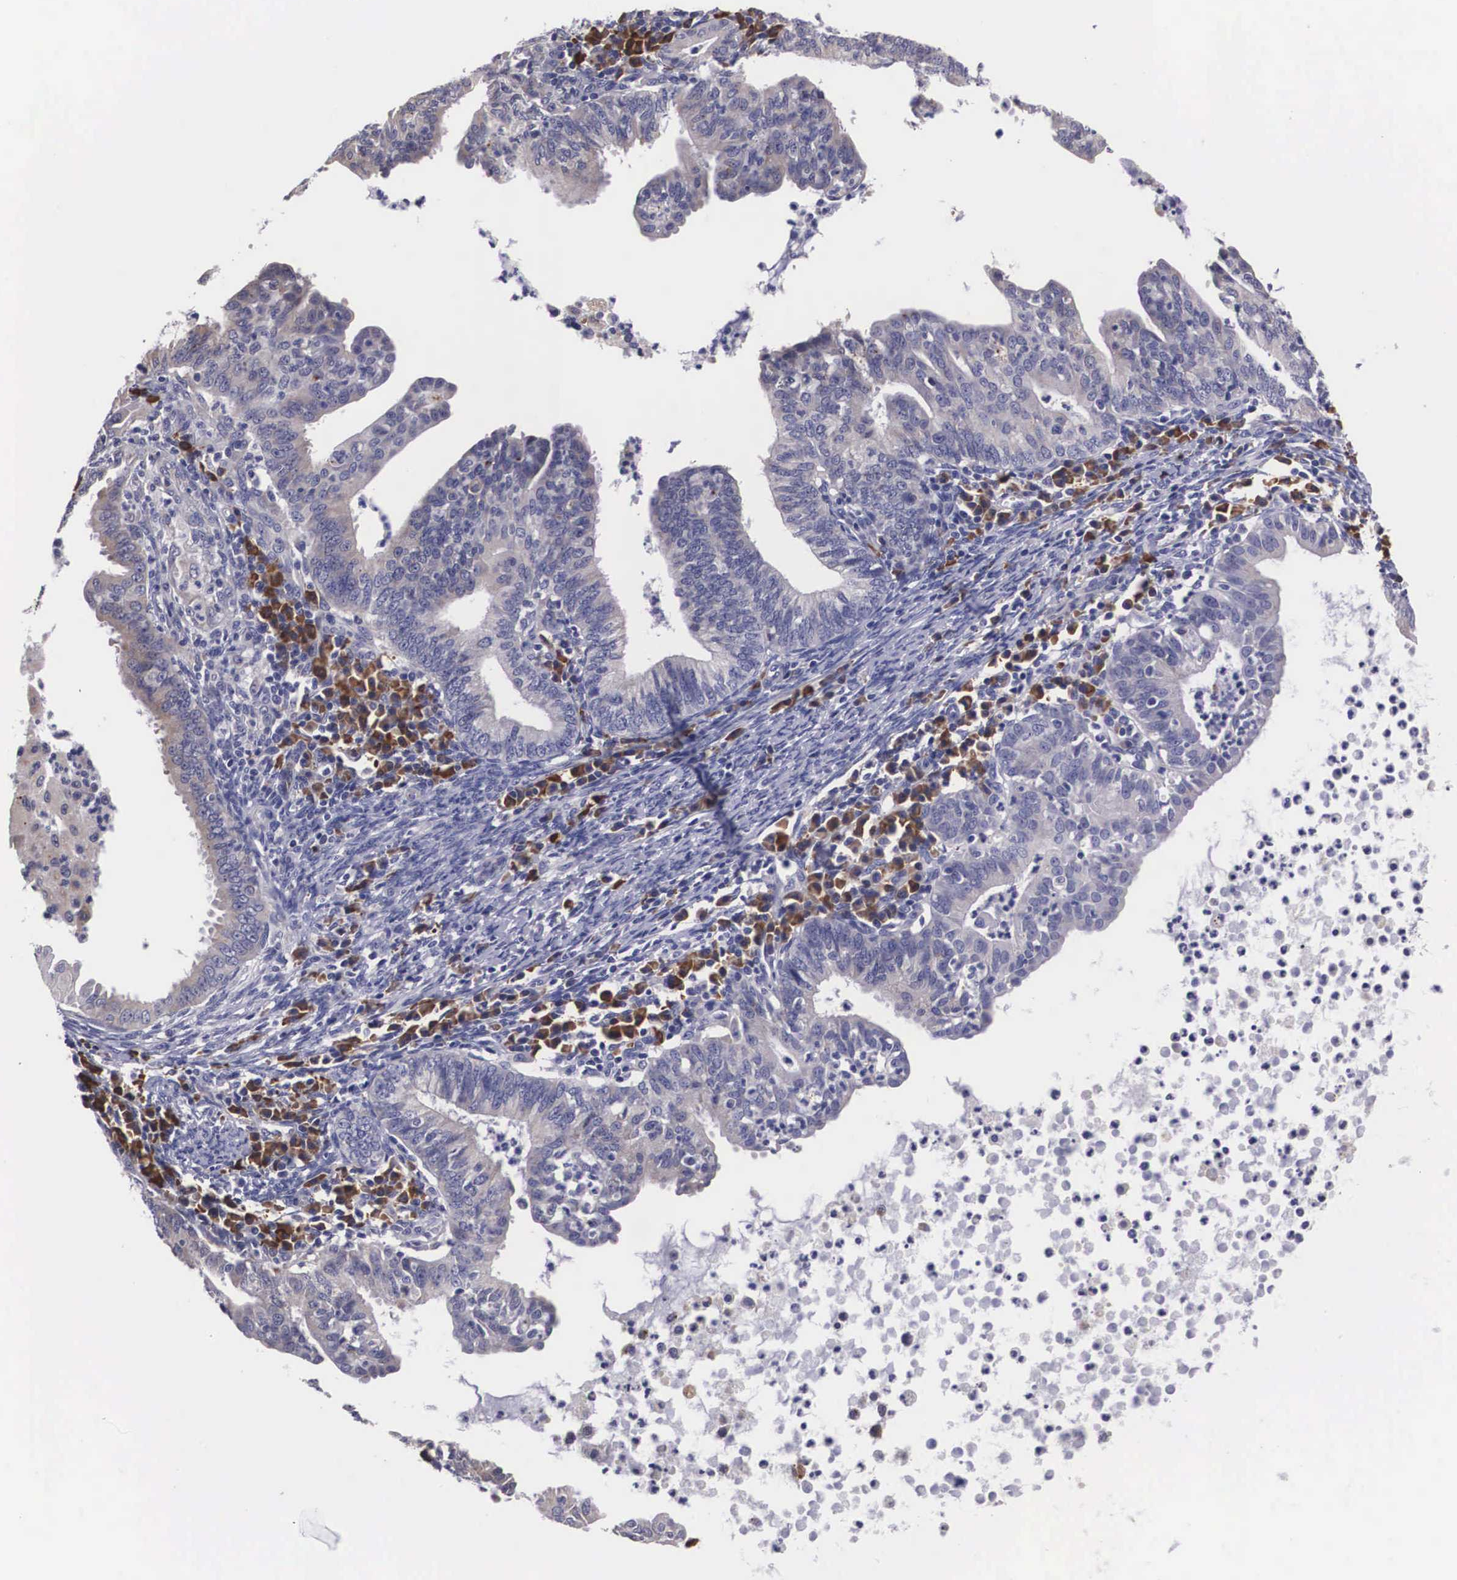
{"staining": {"intensity": "negative", "quantity": "none", "location": "none"}, "tissue": "endometrial cancer", "cell_type": "Tumor cells", "image_type": "cancer", "snomed": [{"axis": "morphology", "description": "Adenocarcinoma, NOS"}, {"axis": "topography", "description": "Endometrium"}], "caption": "A micrograph of endometrial cancer stained for a protein demonstrates no brown staining in tumor cells.", "gene": "CRELD2", "patient": {"sex": "female", "age": 66}}